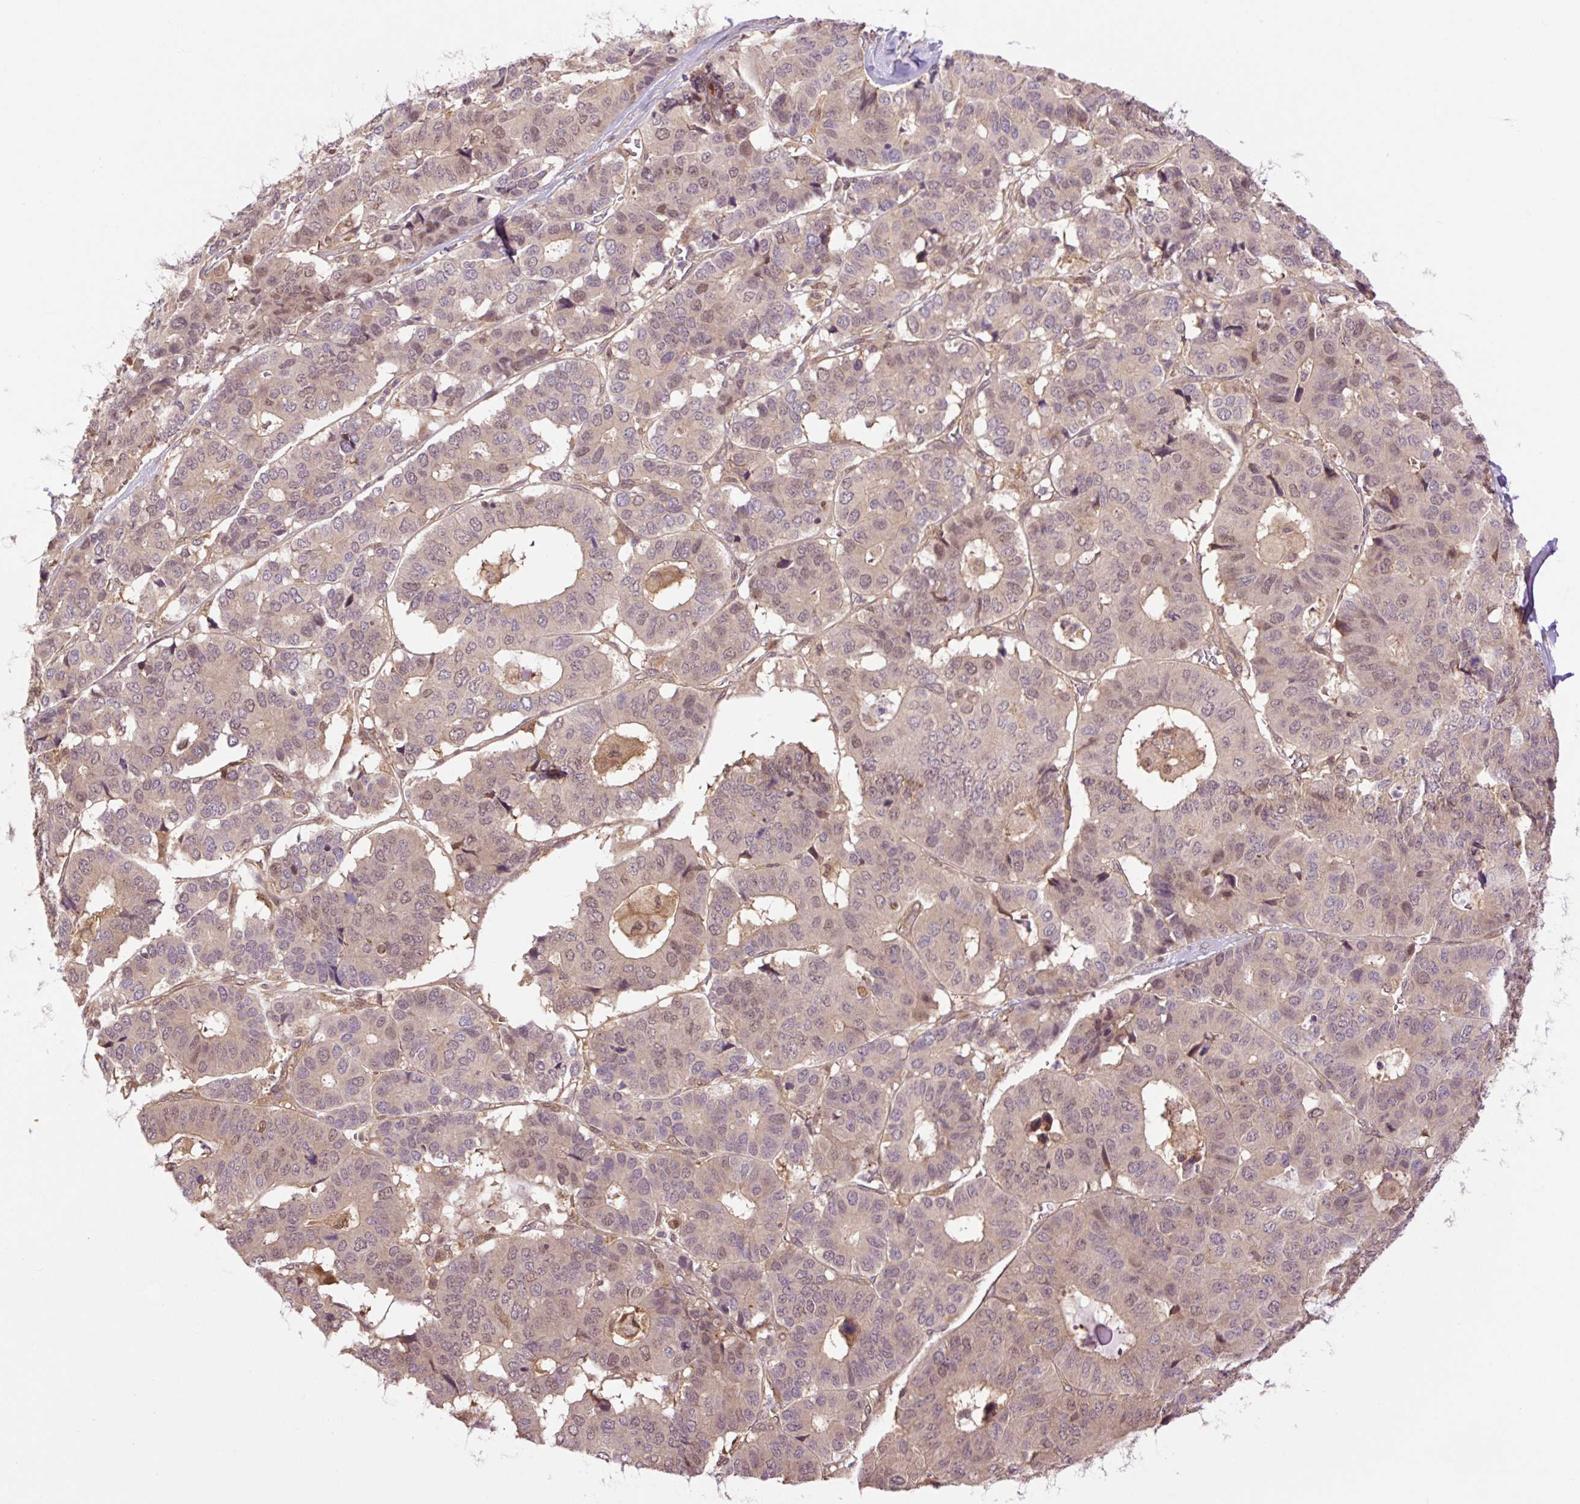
{"staining": {"intensity": "weak", "quantity": "<25%", "location": "nuclear"}, "tissue": "pancreatic cancer", "cell_type": "Tumor cells", "image_type": "cancer", "snomed": [{"axis": "morphology", "description": "Adenocarcinoma, NOS"}, {"axis": "topography", "description": "Pancreas"}], "caption": "High magnification brightfield microscopy of pancreatic adenocarcinoma stained with DAB (brown) and counterstained with hematoxylin (blue): tumor cells show no significant staining.", "gene": "TPT1", "patient": {"sex": "male", "age": 50}}